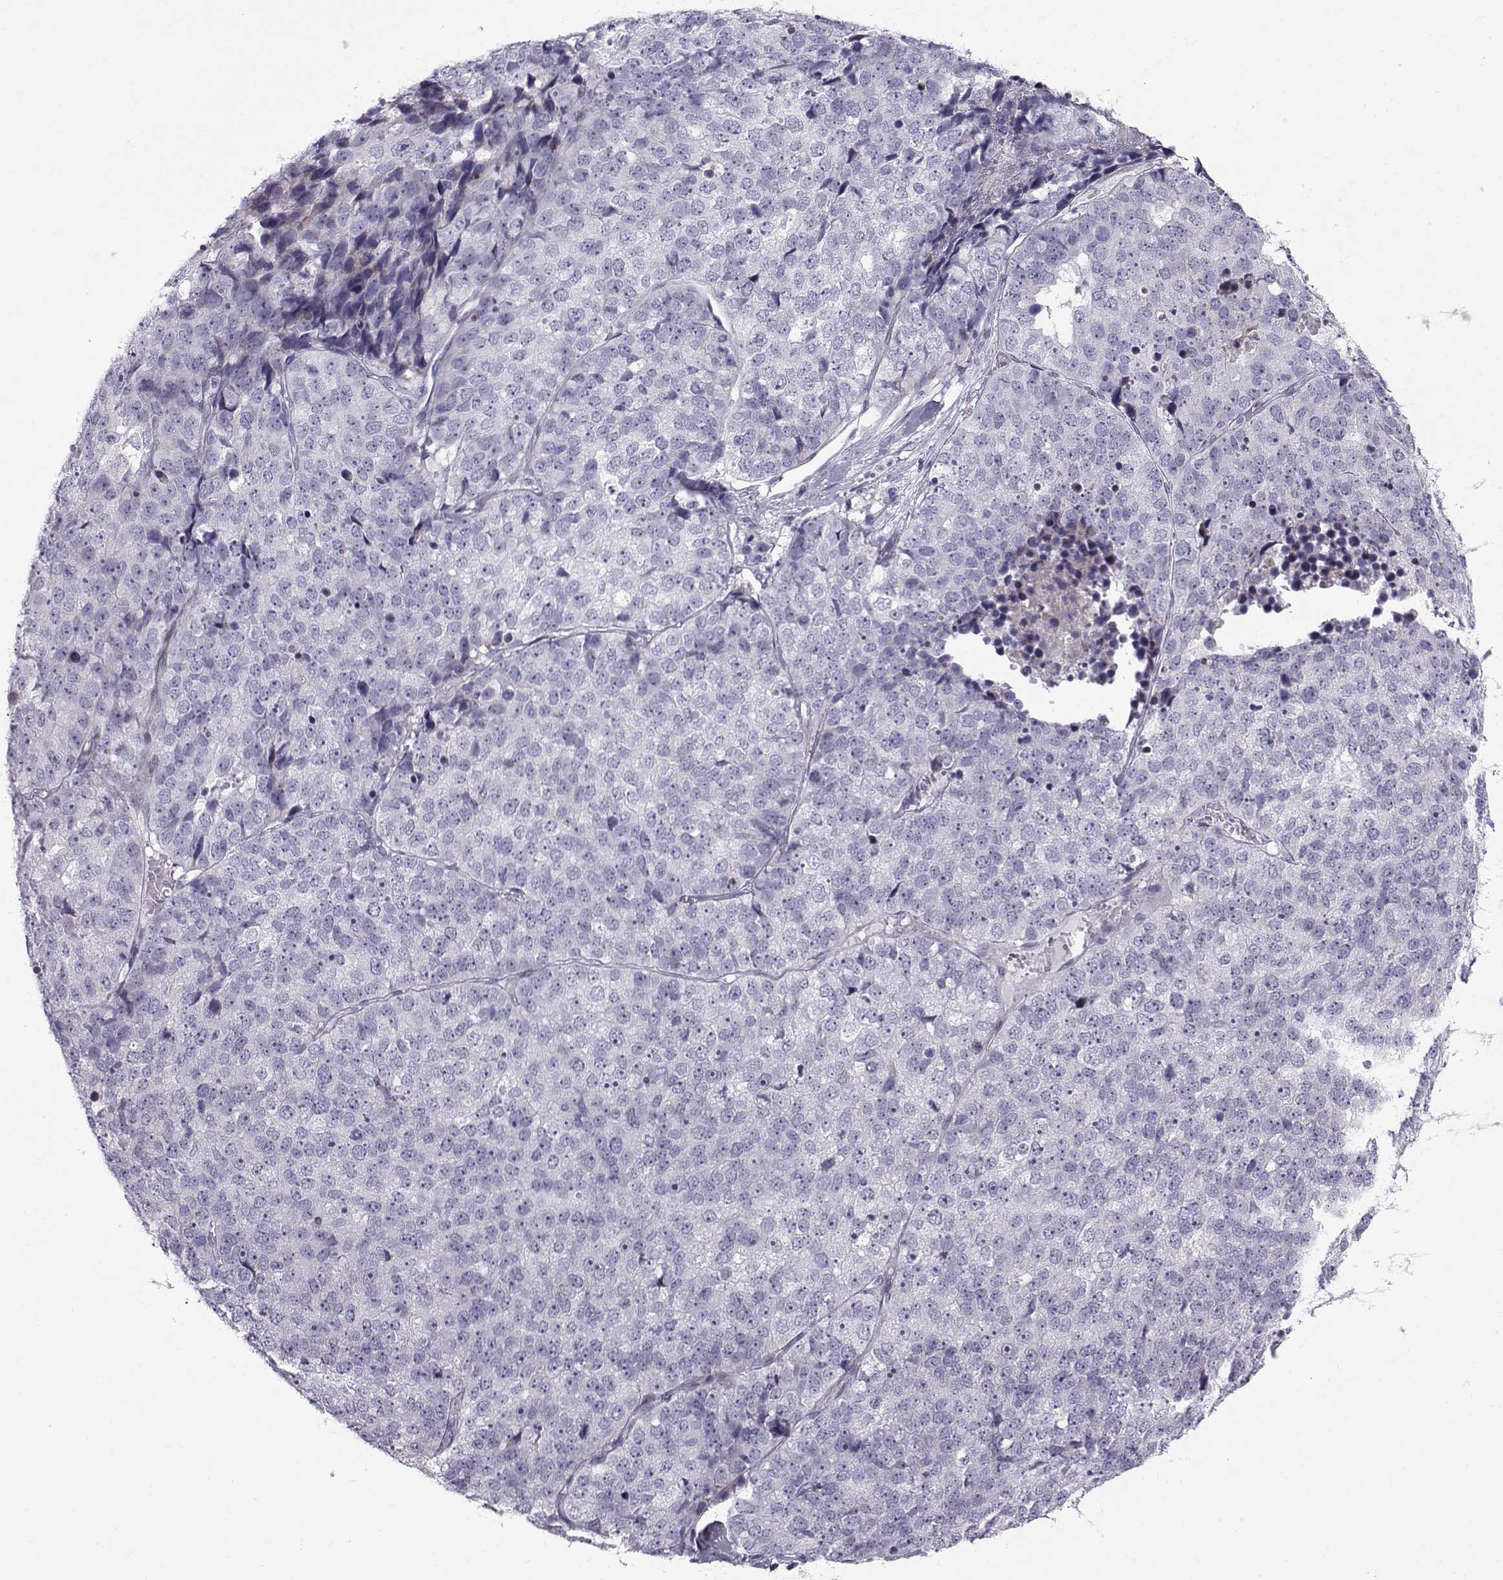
{"staining": {"intensity": "negative", "quantity": "none", "location": "none"}, "tissue": "stomach cancer", "cell_type": "Tumor cells", "image_type": "cancer", "snomed": [{"axis": "morphology", "description": "Adenocarcinoma, NOS"}, {"axis": "topography", "description": "Stomach"}], "caption": "IHC micrograph of neoplastic tissue: adenocarcinoma (stomach) stained with DAB shows no significant protein staining in tumor cells.", "gene": "DMRT3", "patient": {"sex": "male", "age": 69}}